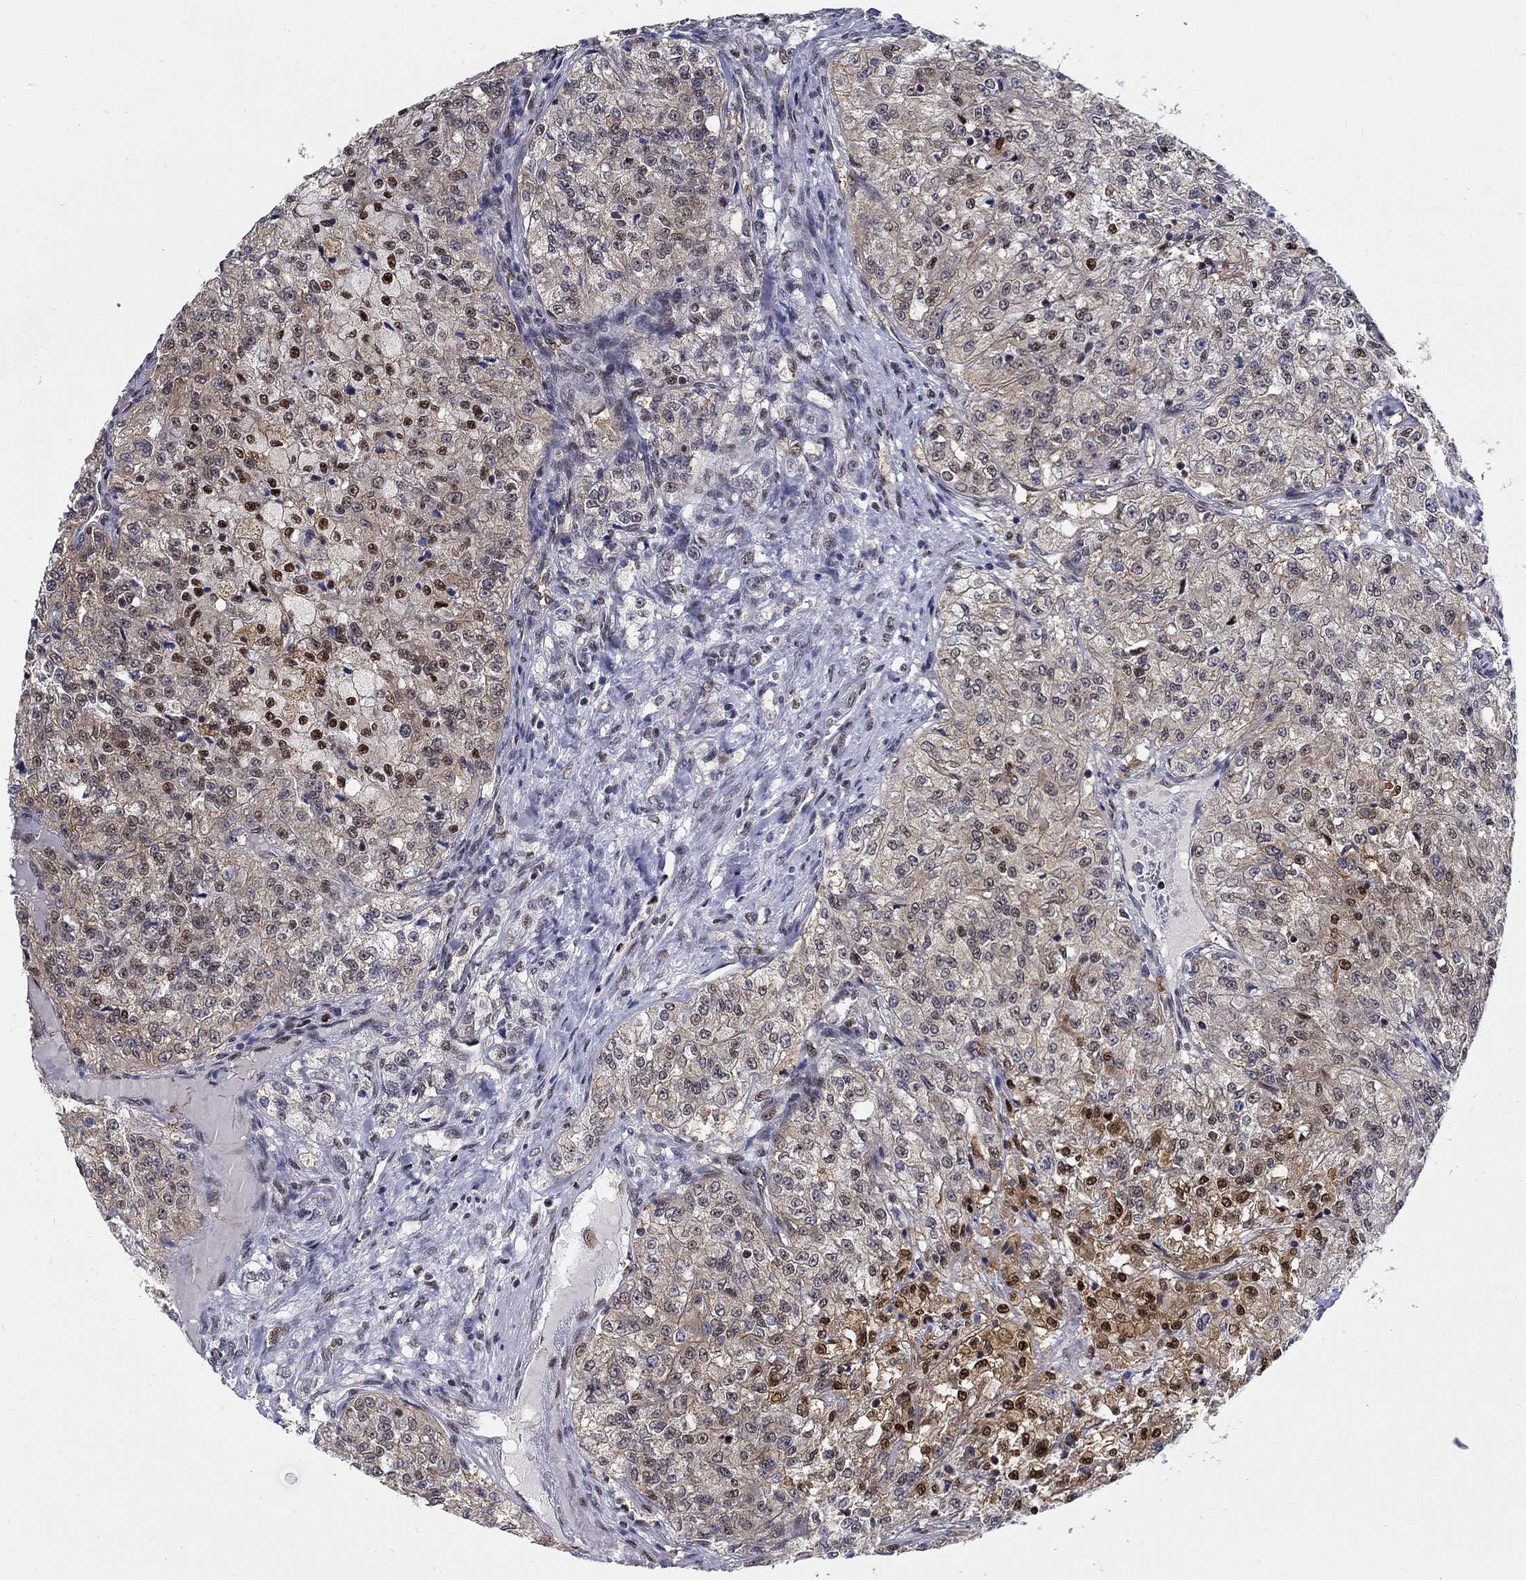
{"staining": {"intensity": "weak", "quantity": "25%-75%", "location": "cytoplasmic/membranous"}, "tissue": "renal cancer", "cell_type": "Tumor cells", "image_type": "cancer", "snomed": [{"axis": "morphology", "description": "Adenocarcinoma, NOS"}, {"axis": "topography", "description": "Kidney"}], "caption": "High-magnification brightfield microscopy of renal cancer (adenocarcinoma) stained with DAB (brown) and counterstained with hematoxylin (blue). tumor cells exhibit weak cytoplasmic/membranous expression is appreciated in about25%-75% of cells.", "gene": "ZNF594", "patient": {"sex": "female", "age": 63}}